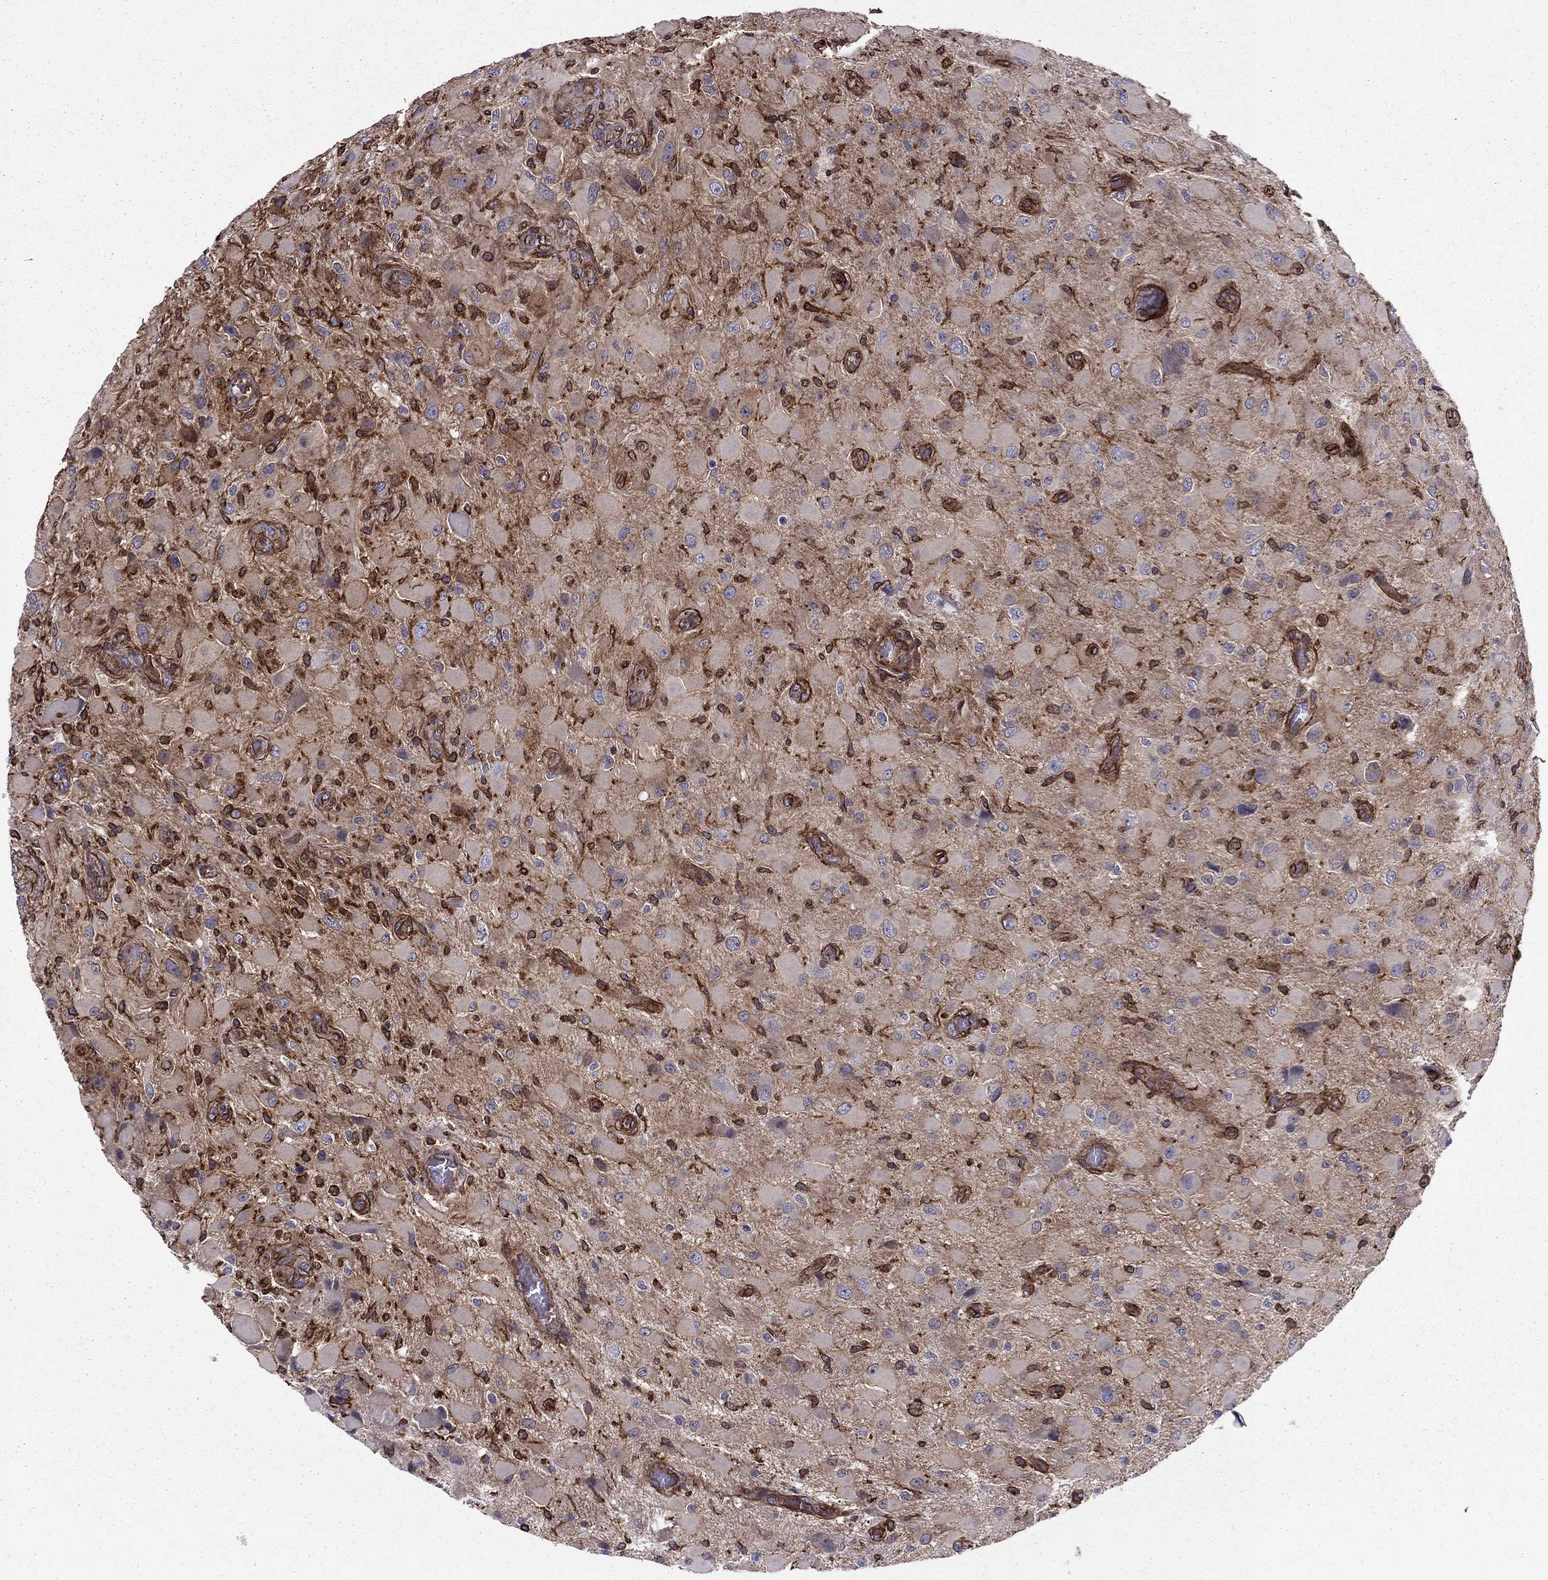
{"staining": {"intensity": "weak", "quantity": ">75%", "location": "cytoplasmic/membranous"}, "tissue": "glioma", "cell_type": "Tumor cells", "image_type": "cancer", "snomed": [{"axis": "morphology", "description": "Glioma, malignant, High grade"}, {"axis": "topography", "description": "Cerebral cortex"}], "caption": "A histopathology image showing weak cytoplasmic/membranous expression in approximately >75% of tumor cells in malignant glioma (high-grade), as visualized by brown immunohistochemical staining.", "gene": "SHMT1", "patient": {"sex": "male", "age": 35}}